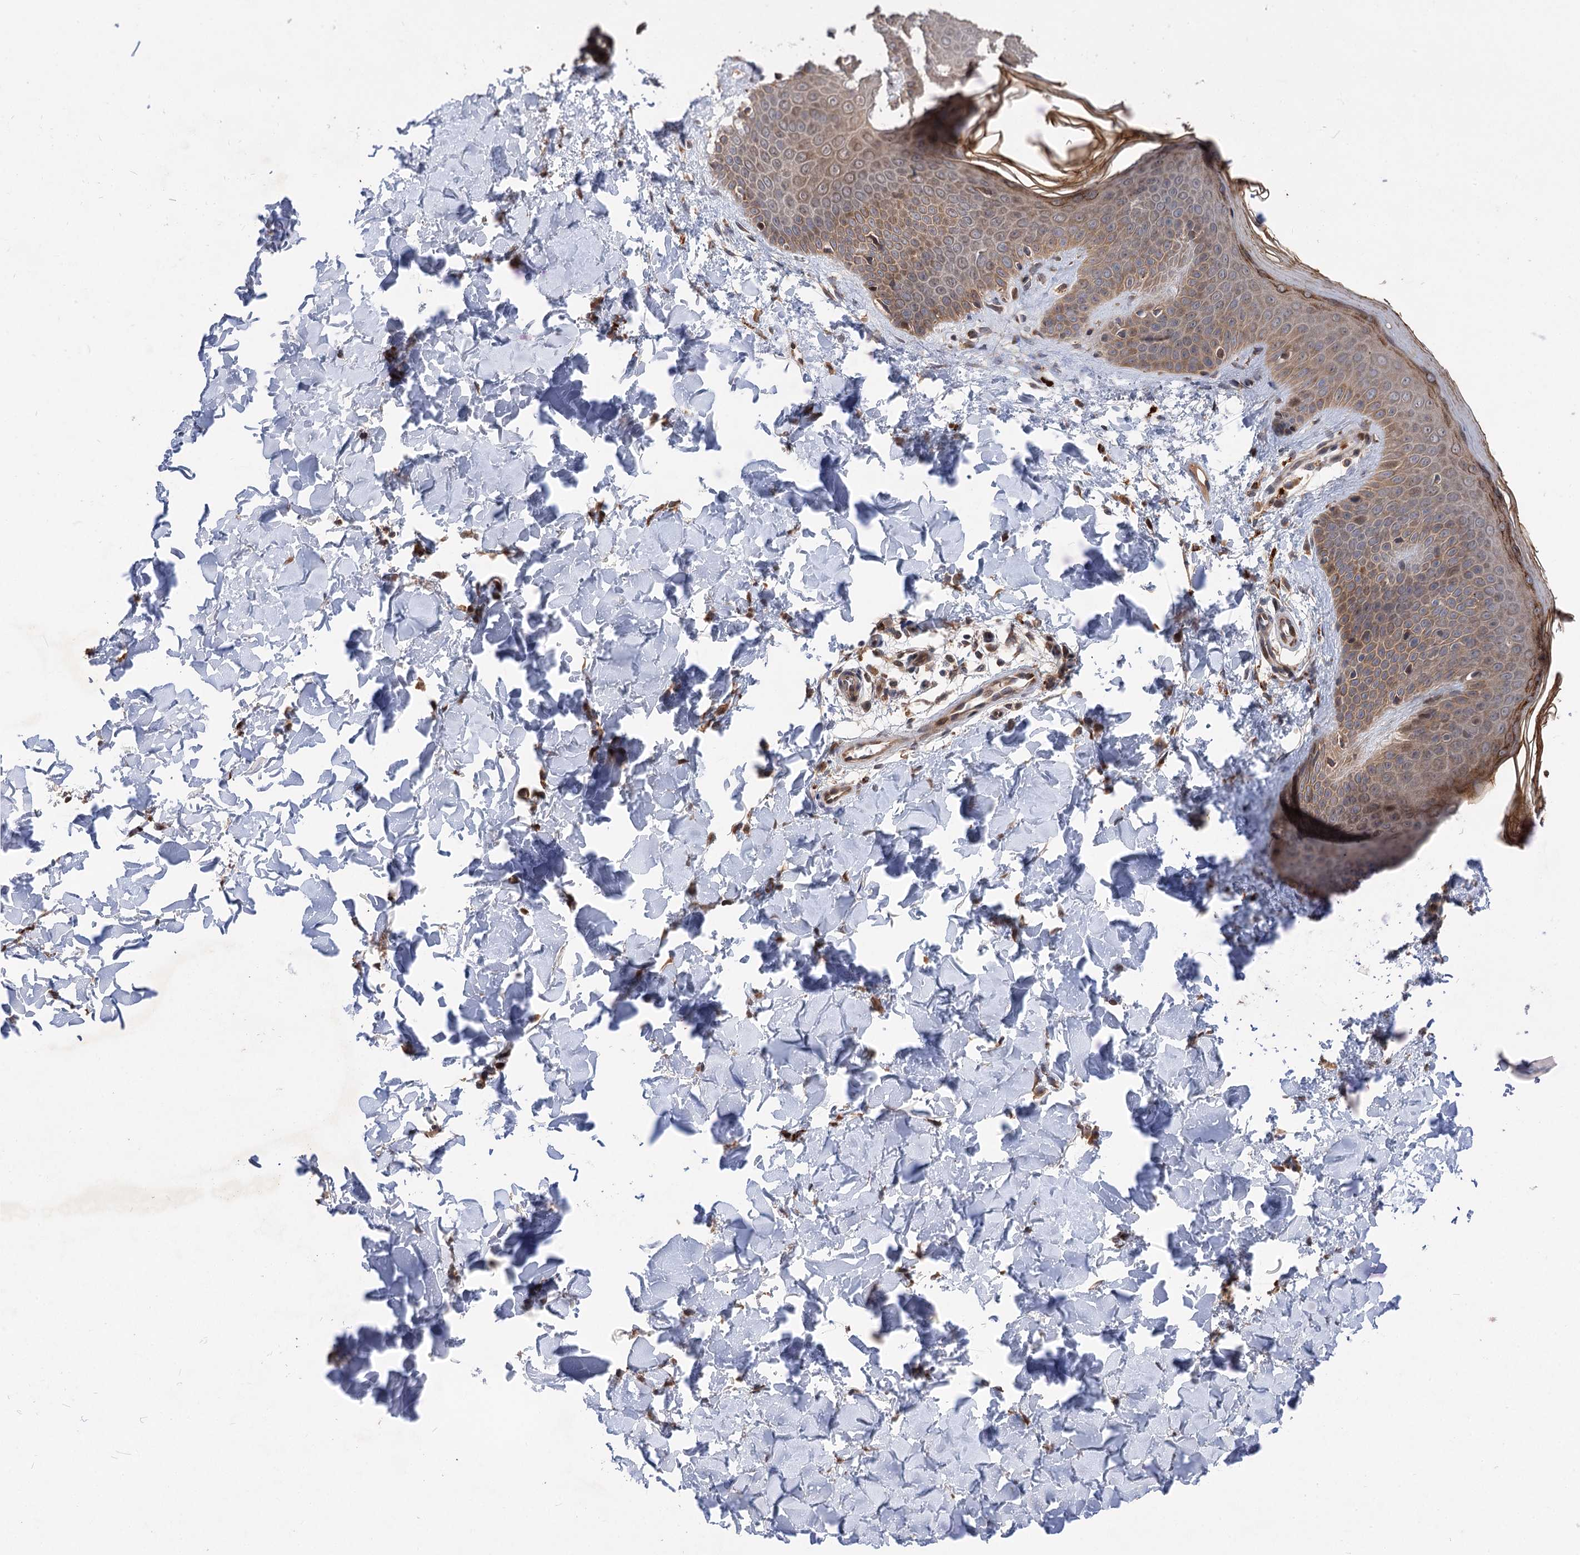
{"staining": {"intensity": "moderate", "quantity": ">75%", "location": "cytoplasmic/membranous,nuclear"}, "tissue": "skin", "cell_type": "Fibroblasts", "image_type": "normal", "snomed": [{"axis": "morphology", "description": "Normal tissue, NOS"}, {"axis": "topography", "description": "Skin"}], "caption": "Immunohistochemical staining of benign skin reveals medium levels of moderate cytoplasmic/membranous,nuclear positivity in about >75% of fibroblasts. (DAB (3,3'-diaminobenzidine) IHC with brightfield microscopy, high magnification).", "gene": "FBXW8", "patient": {"sex": "male", "age": 36}}